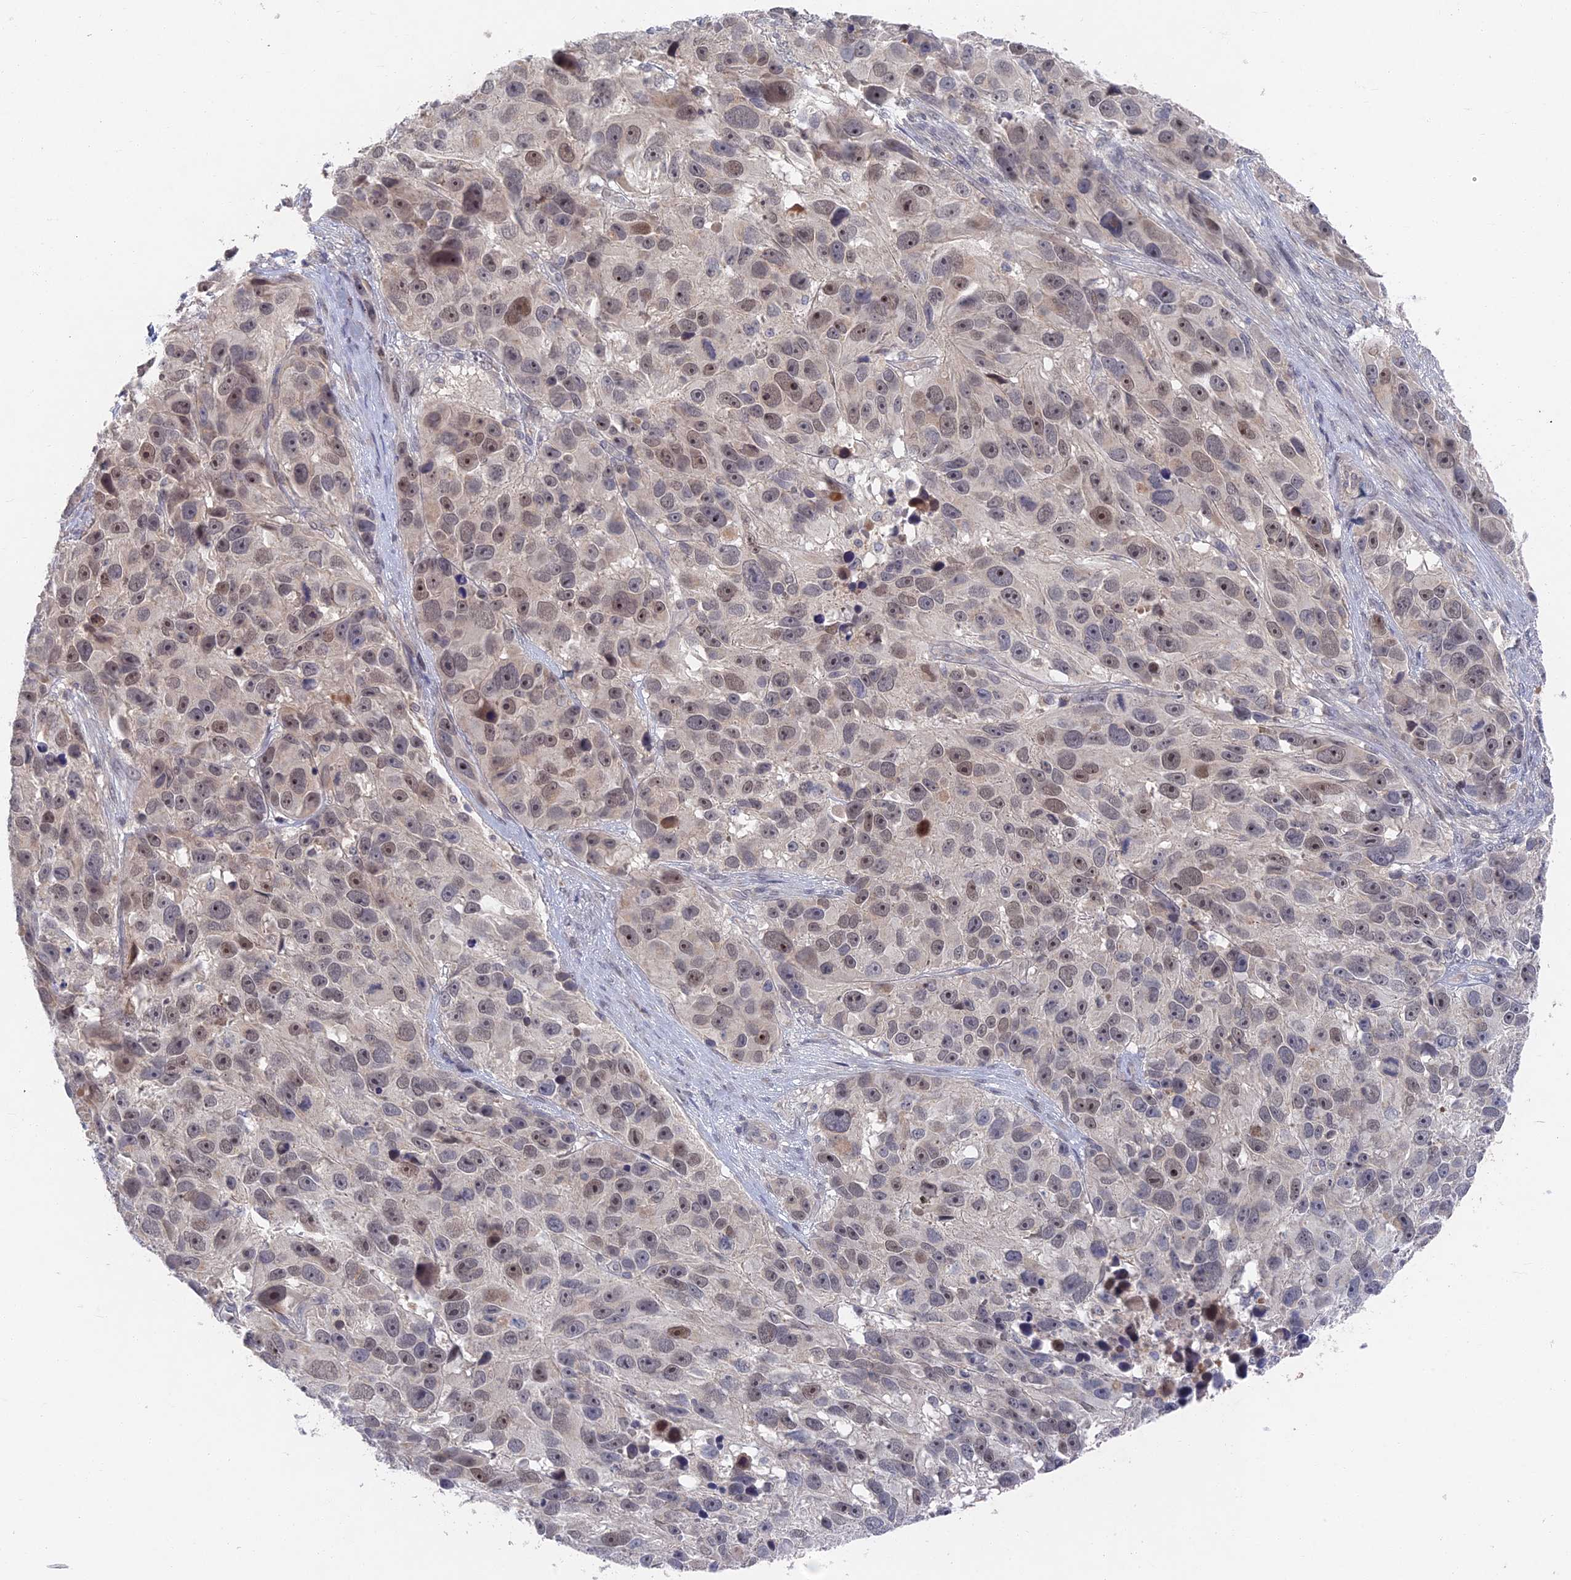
{"staining": {"intensity": "weak", "quantity": "25%-75%", "location": "nuclear"}, "tissue": "melanoma", "cell_type": "Tumor cells", "image_type": "cancer", "snomed": [{"axis": "morphology", "description": "Malignant melanoma, NOS"}, {"axis": "topography", "description": "Skin"}], "caption": "The immunohistochemical stain shows weak nuclear positivity in tumor cells of malignant melanoma tissue. The staining is performed using DAB (3,3'-diaminobenzidine) brown chromogen to label protein expression. The nuclei are counter-stained blue using hematoxylin.", "gene": "GNA15", "patient": {"sex": "male", "age": 84}}